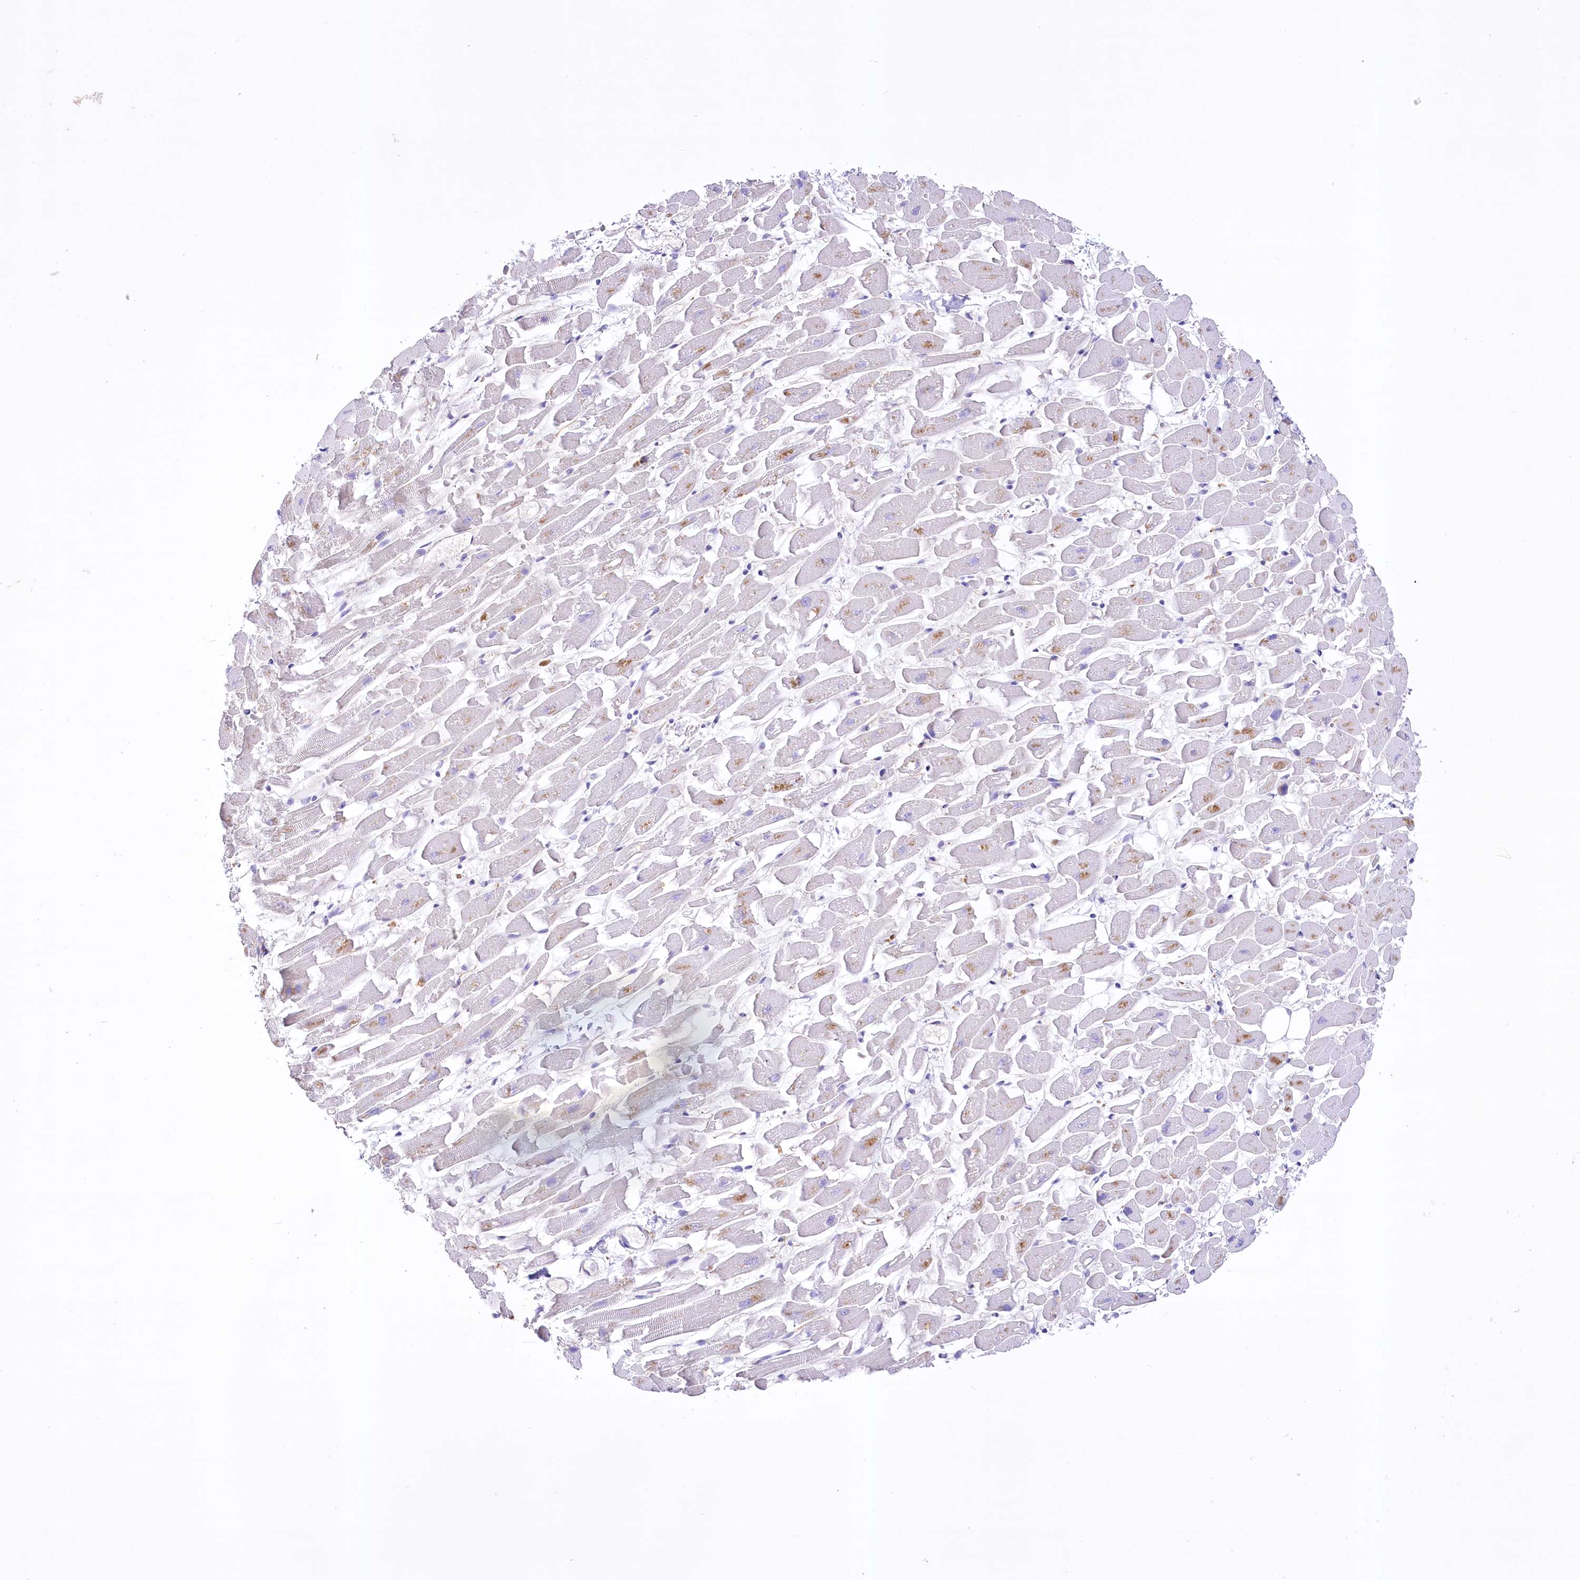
{"staining": {"intensity": "negative", "quantity": "none", "location": "none"}, "tissue": "heart muscle", "cell_type": "Cardiomyocytes", "image_type": "normal", "snomed": [{"axis": "morphology", "description": "Normal tissue, NOS"}, {"axis": "topography", "description": "Heart"}], "caption": "Image shows no protein expression in cardiomyocytes of benign heart muscle.", "gene": "LRRC34", "patient": {"sex": "female", "age": 64}}